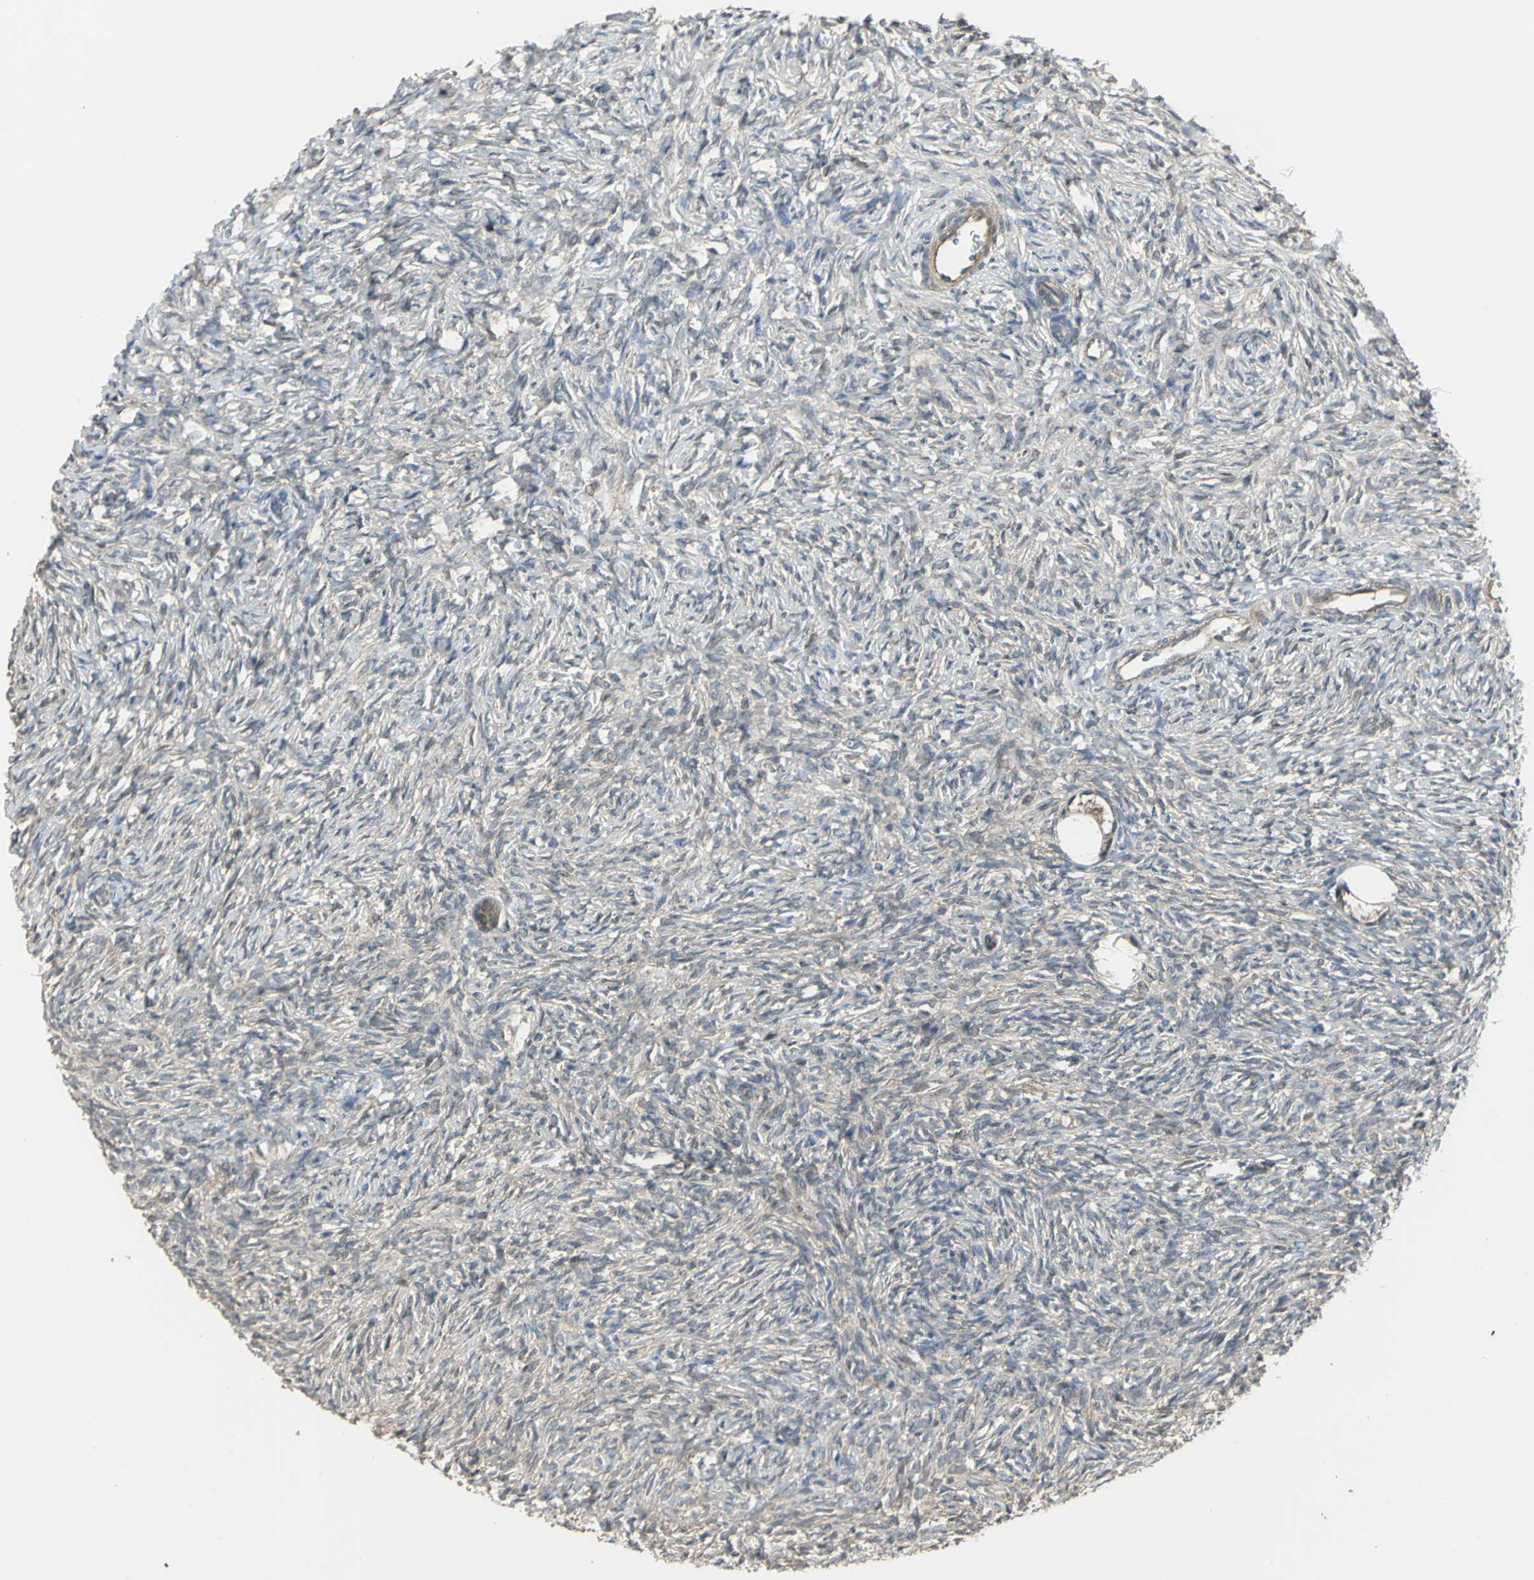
{"staining": {"intensity": "moderate", "quantity": ">75%", "location": "cytoplasmic/membranous,nuclear"}, "tissue": "ovary", "cell_type": "Follicle cells", "image_type": "normal", "snomed": [{"axis": "morphology", "description": "Normal tissue, NOS"}, {"axis": "topography", "description": "Ovary"}], "caption": "The photomicrograph demonstrates a brown stain indicating the presence of a protein in the cytoplasmic/membranous,nuclear of follicle cells in ovary. The protein is shown in brown color, while the nuclei are stained blue.", "gene": "PFDN1", "patient": {"sex": "female", "age": 35}}